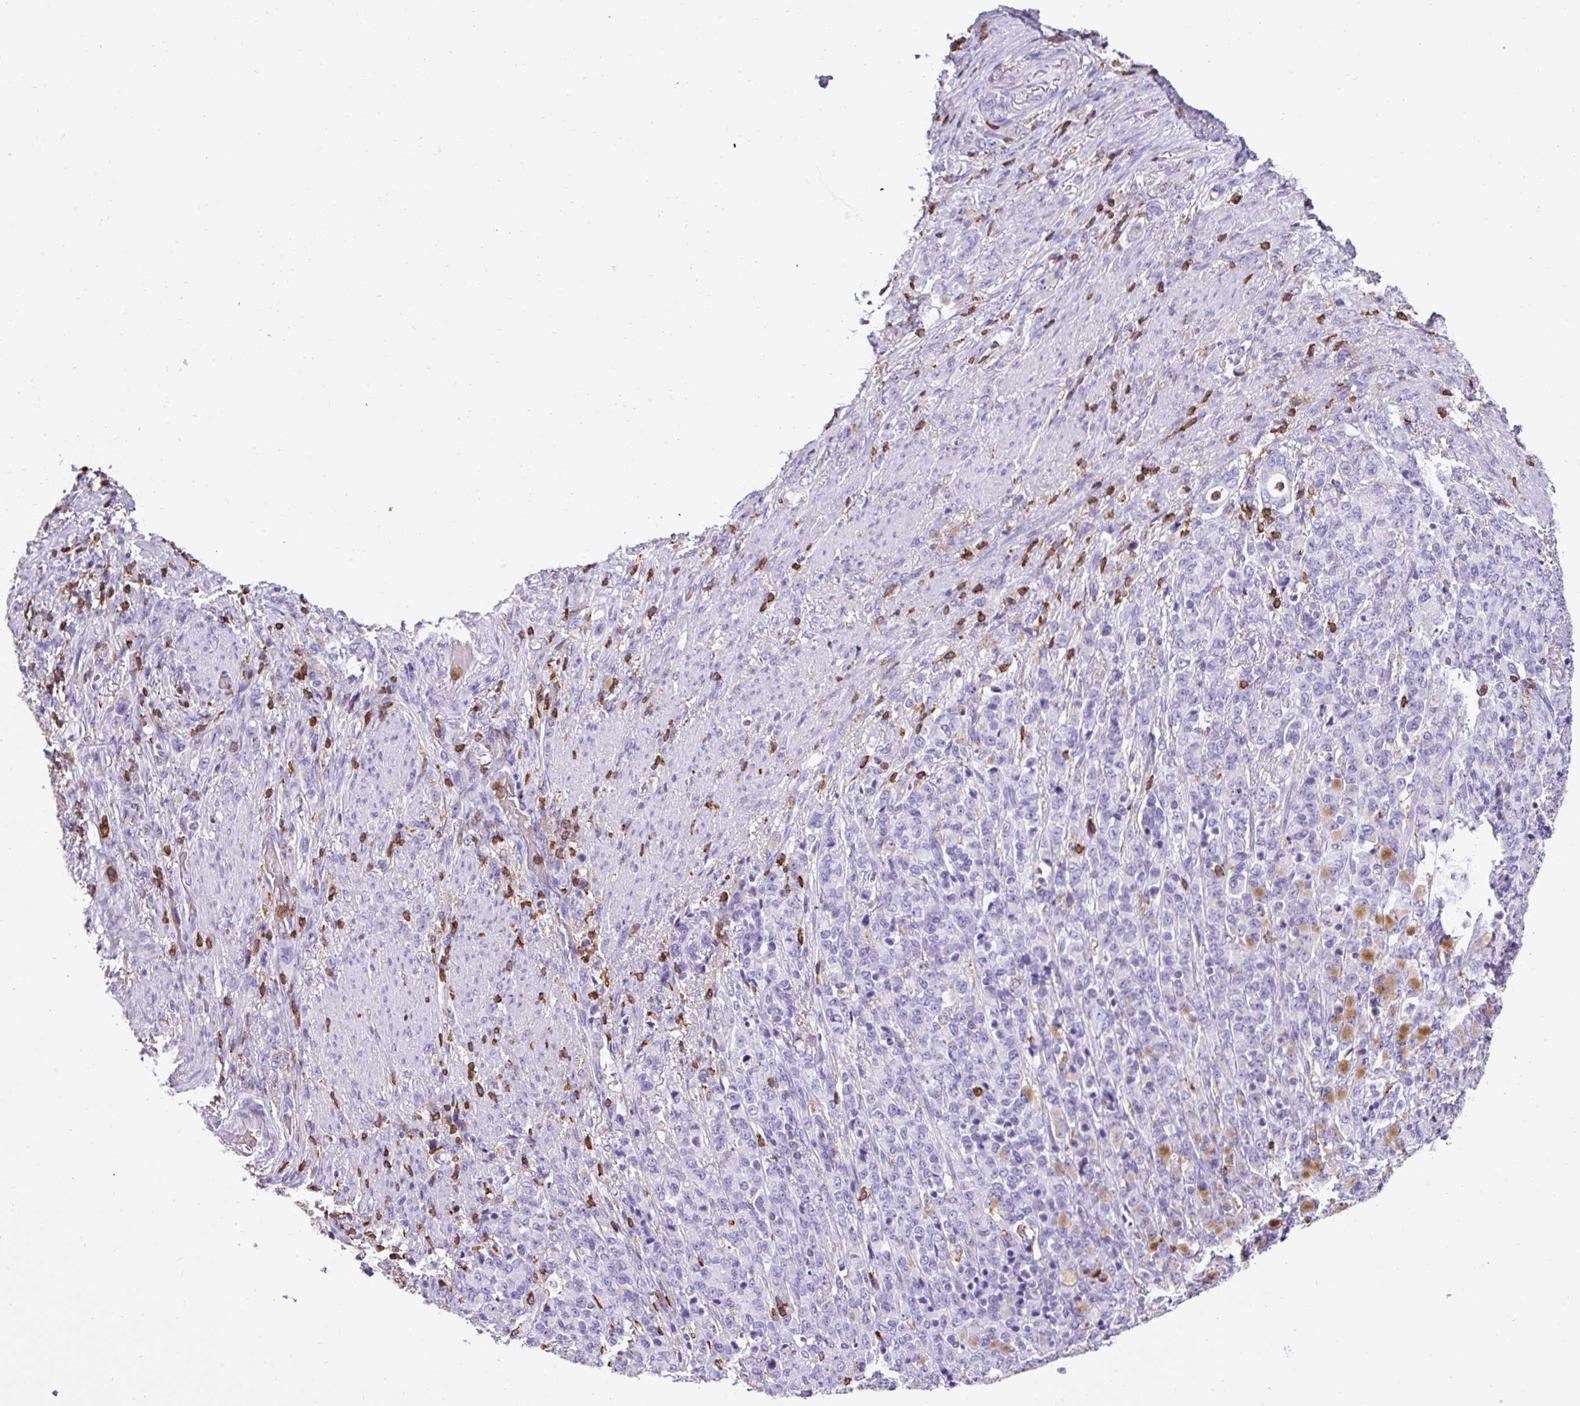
{"staining": {"intensity": "negative", "quantity": "none", "location": "none"}, "tissue": "stomach cancer", "cell_type": "Tumor cells", "image_type": "cancer", "snomed": [{"axis": "morphology", "description": "Adenocarcinoma, NOS"}, {"axis": "topography", "description": "Stomach"}], "caption": "Stomach adenocarcinoma was stained to show a protein in brown. There is no significant staining in tumor cells.", "gene": "FAM228B", "patient": {"sex": "female", "age": 79}}